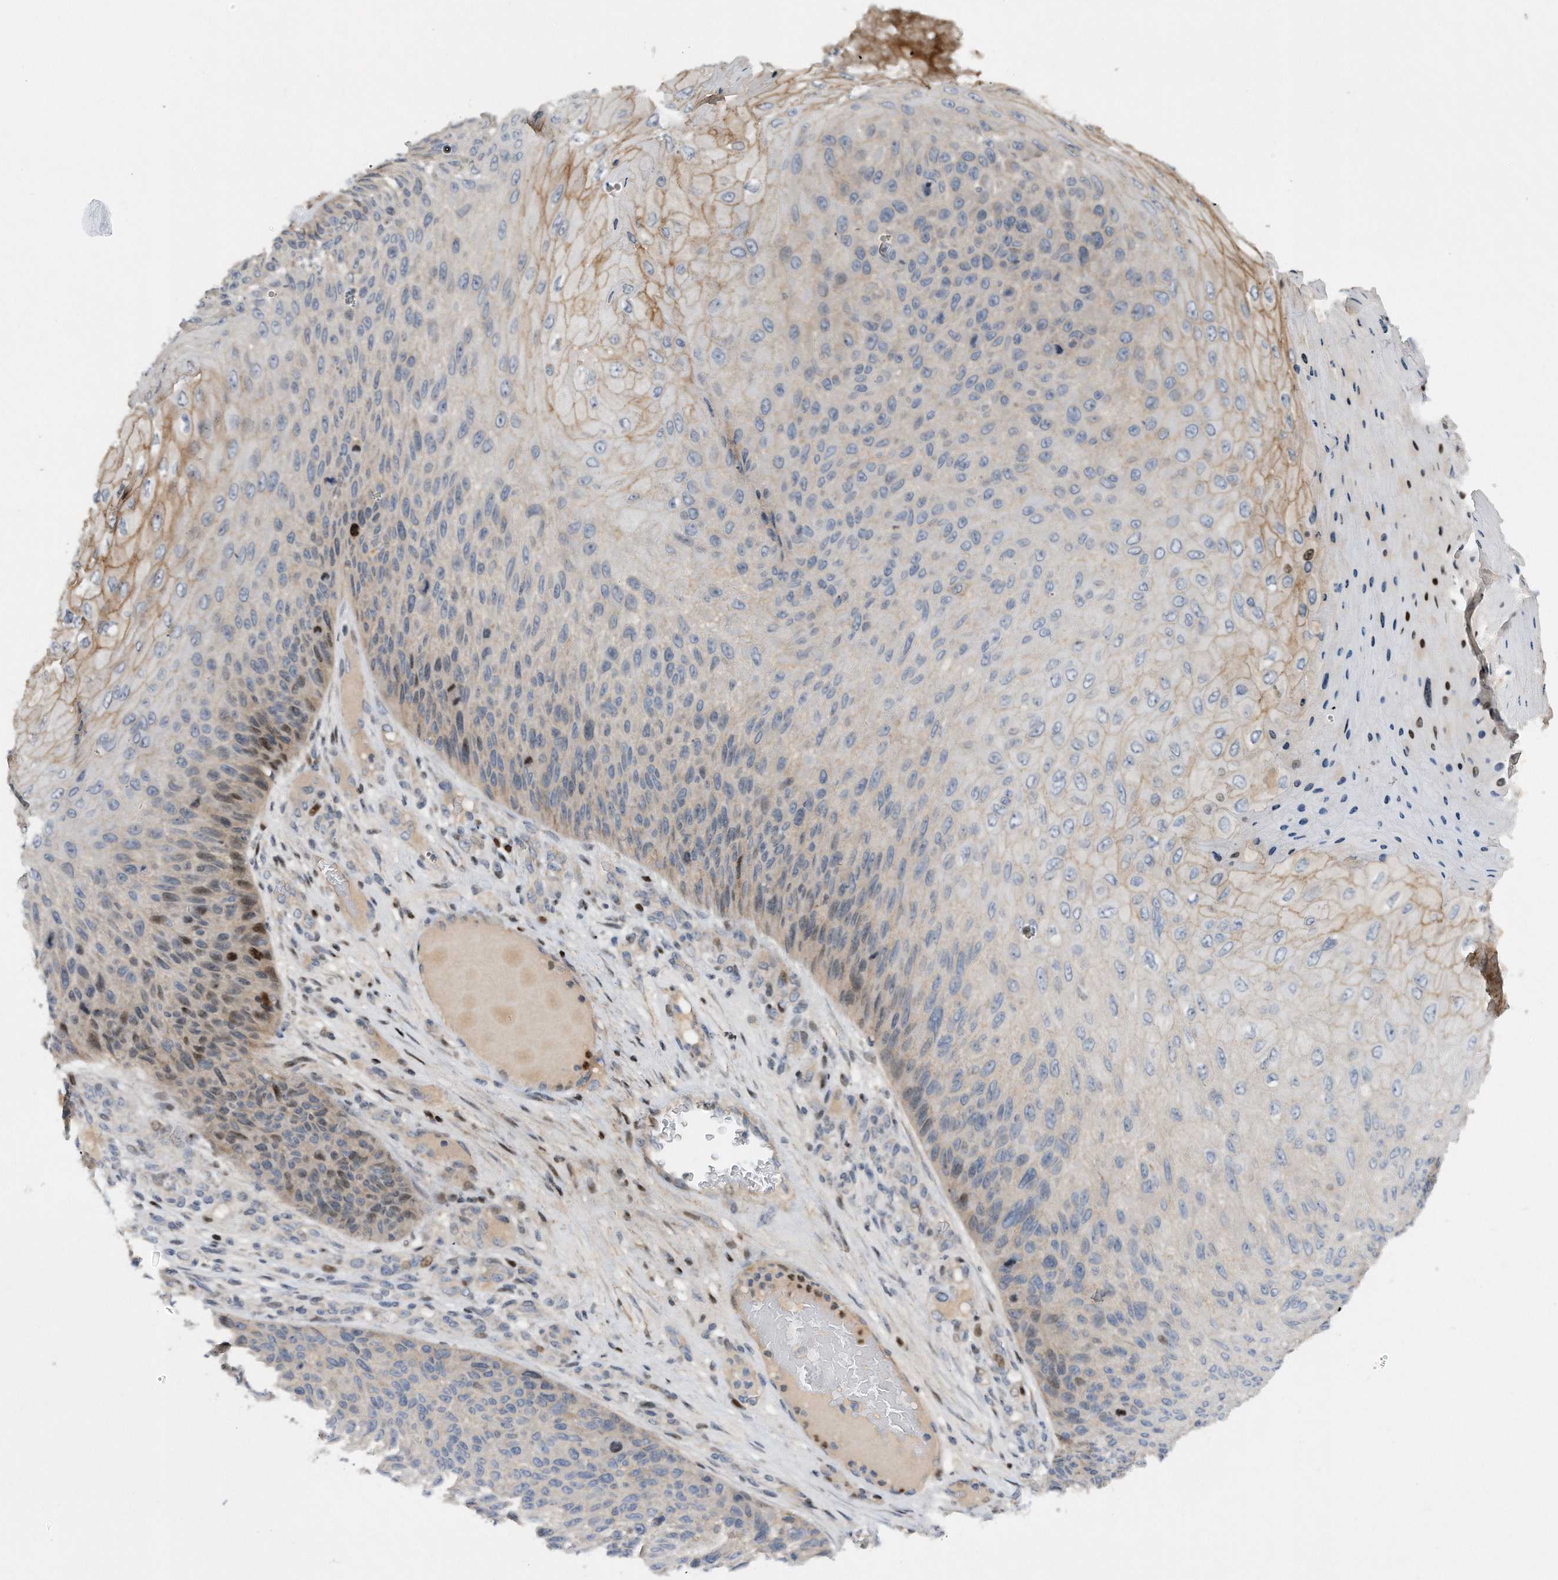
{"staining": {"intensity": "moderate", "quantity": "<25%", "location": "cytoplasmic/membranous,nuclear"}, "tissue": "skin cancer", "cell_type": "Tumor cells", "image_type": "cancer", "snomed": [{"axis": "morphology", "description": "Squamous cell carcinoma, NOS"}, {"axis": "topography", "description": "Skin"}], "caption": "The image shows staining of skin squamous cell carcinoma, revealing moderate cytoplasmic/membranous and nuclear protein expression (brown color) within tumor cells. (DAB (3,3'-diaminobenzidine) IHC, brown staining for protein, blue staining for nuclei).", "gene": "CDH12", "patient": {"sex": "female", "age": 88}}